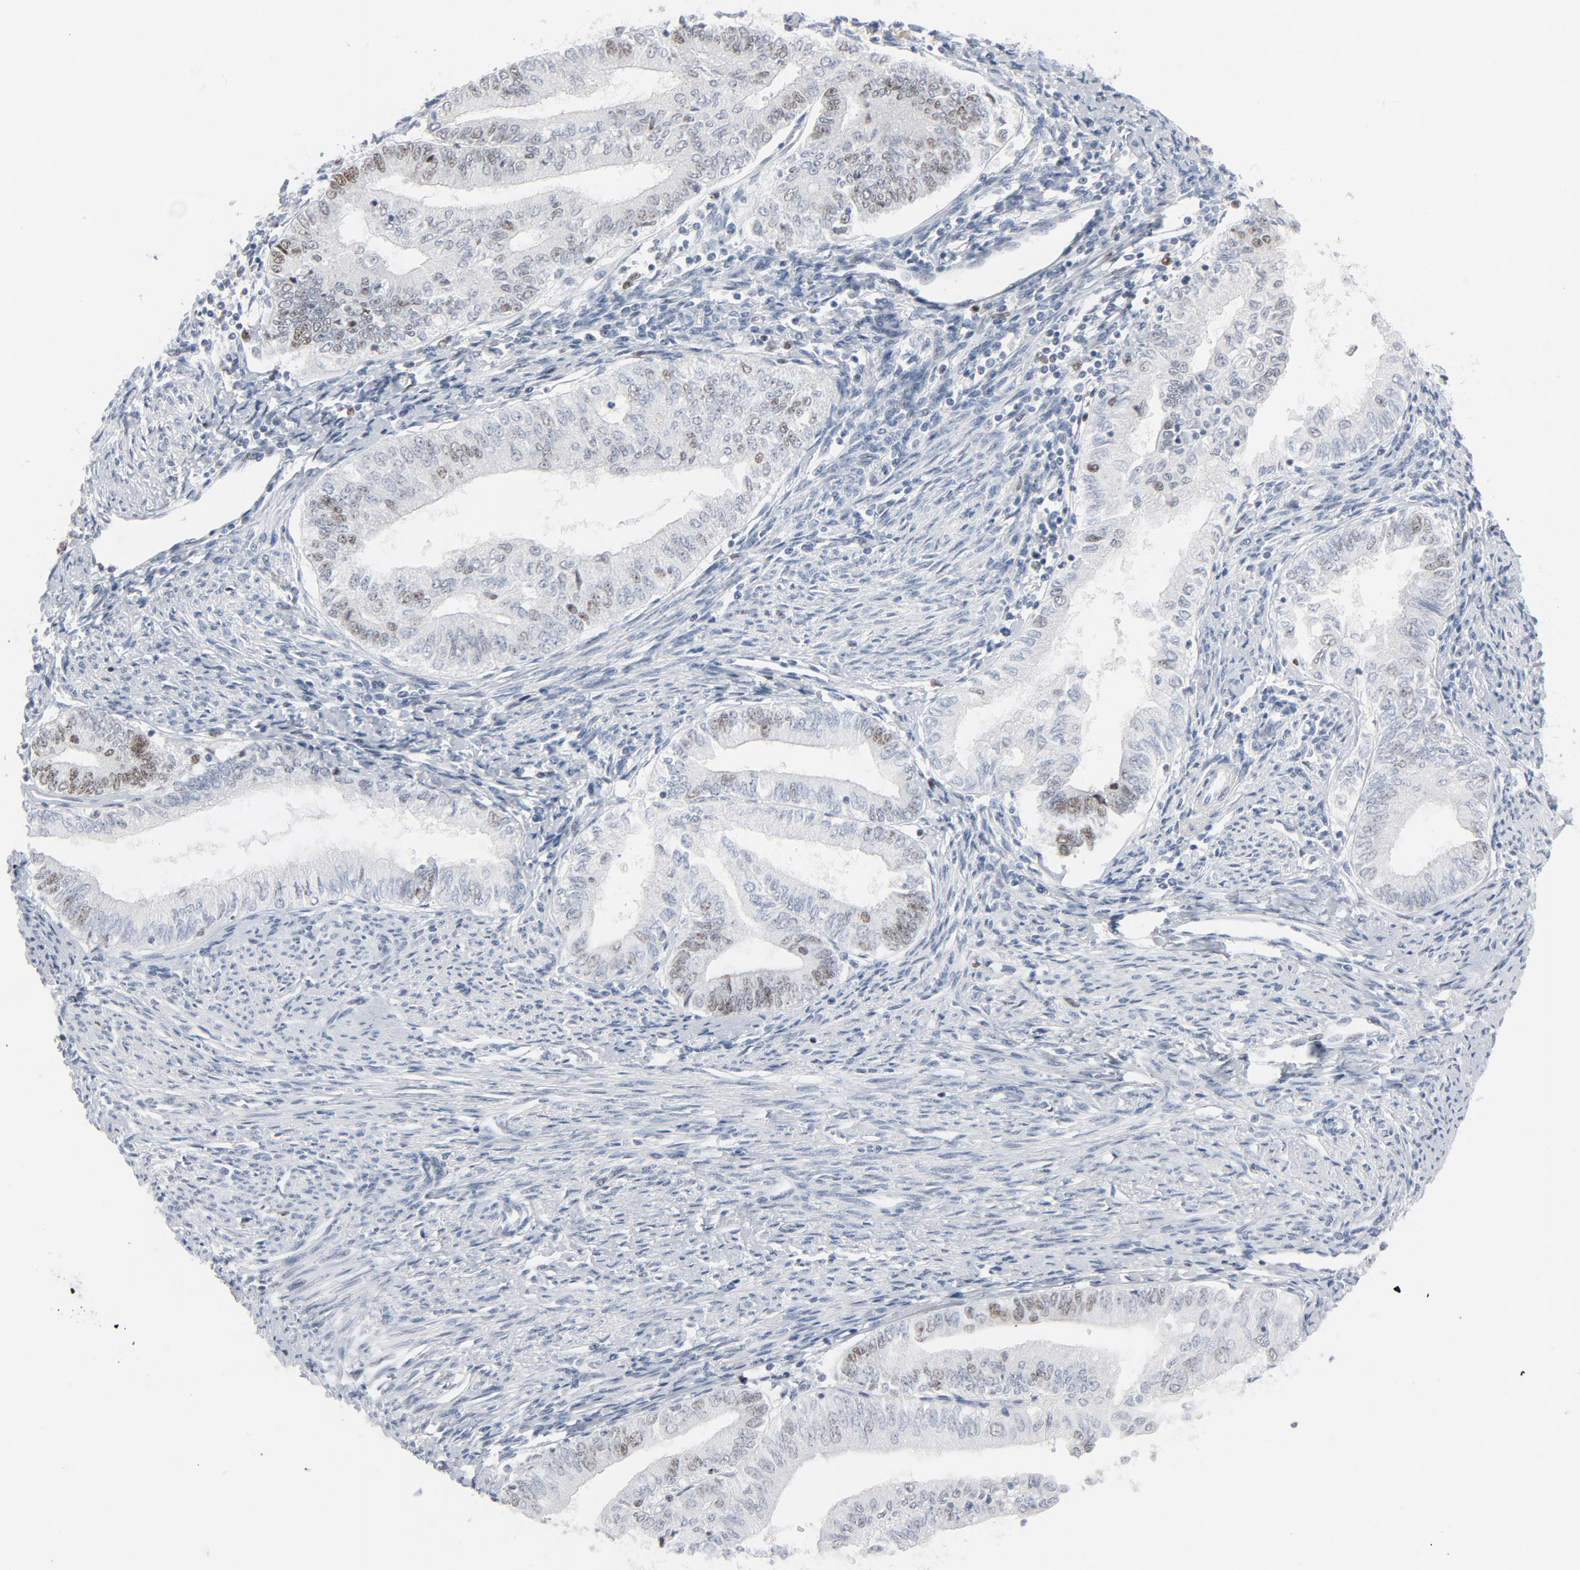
{"staining": {"intensity": "weak", "quantity": "<25%", "location": "nuclear"}, "tissue": "endometrial cancer", "cell_type": "Tumor cells", "image_type": "cancer", "snomed": [{"axis": "morphology", "description": "Adenocarcinoma, NOS"}, {"axis": "topography", "description": "Endometrium"}], "caption": "Tumor cells show no significant positivity in endometrial cancer (adenocarcinoma).", "gene": "POLD1", "patient": {"sex": "female", "age": 66}}